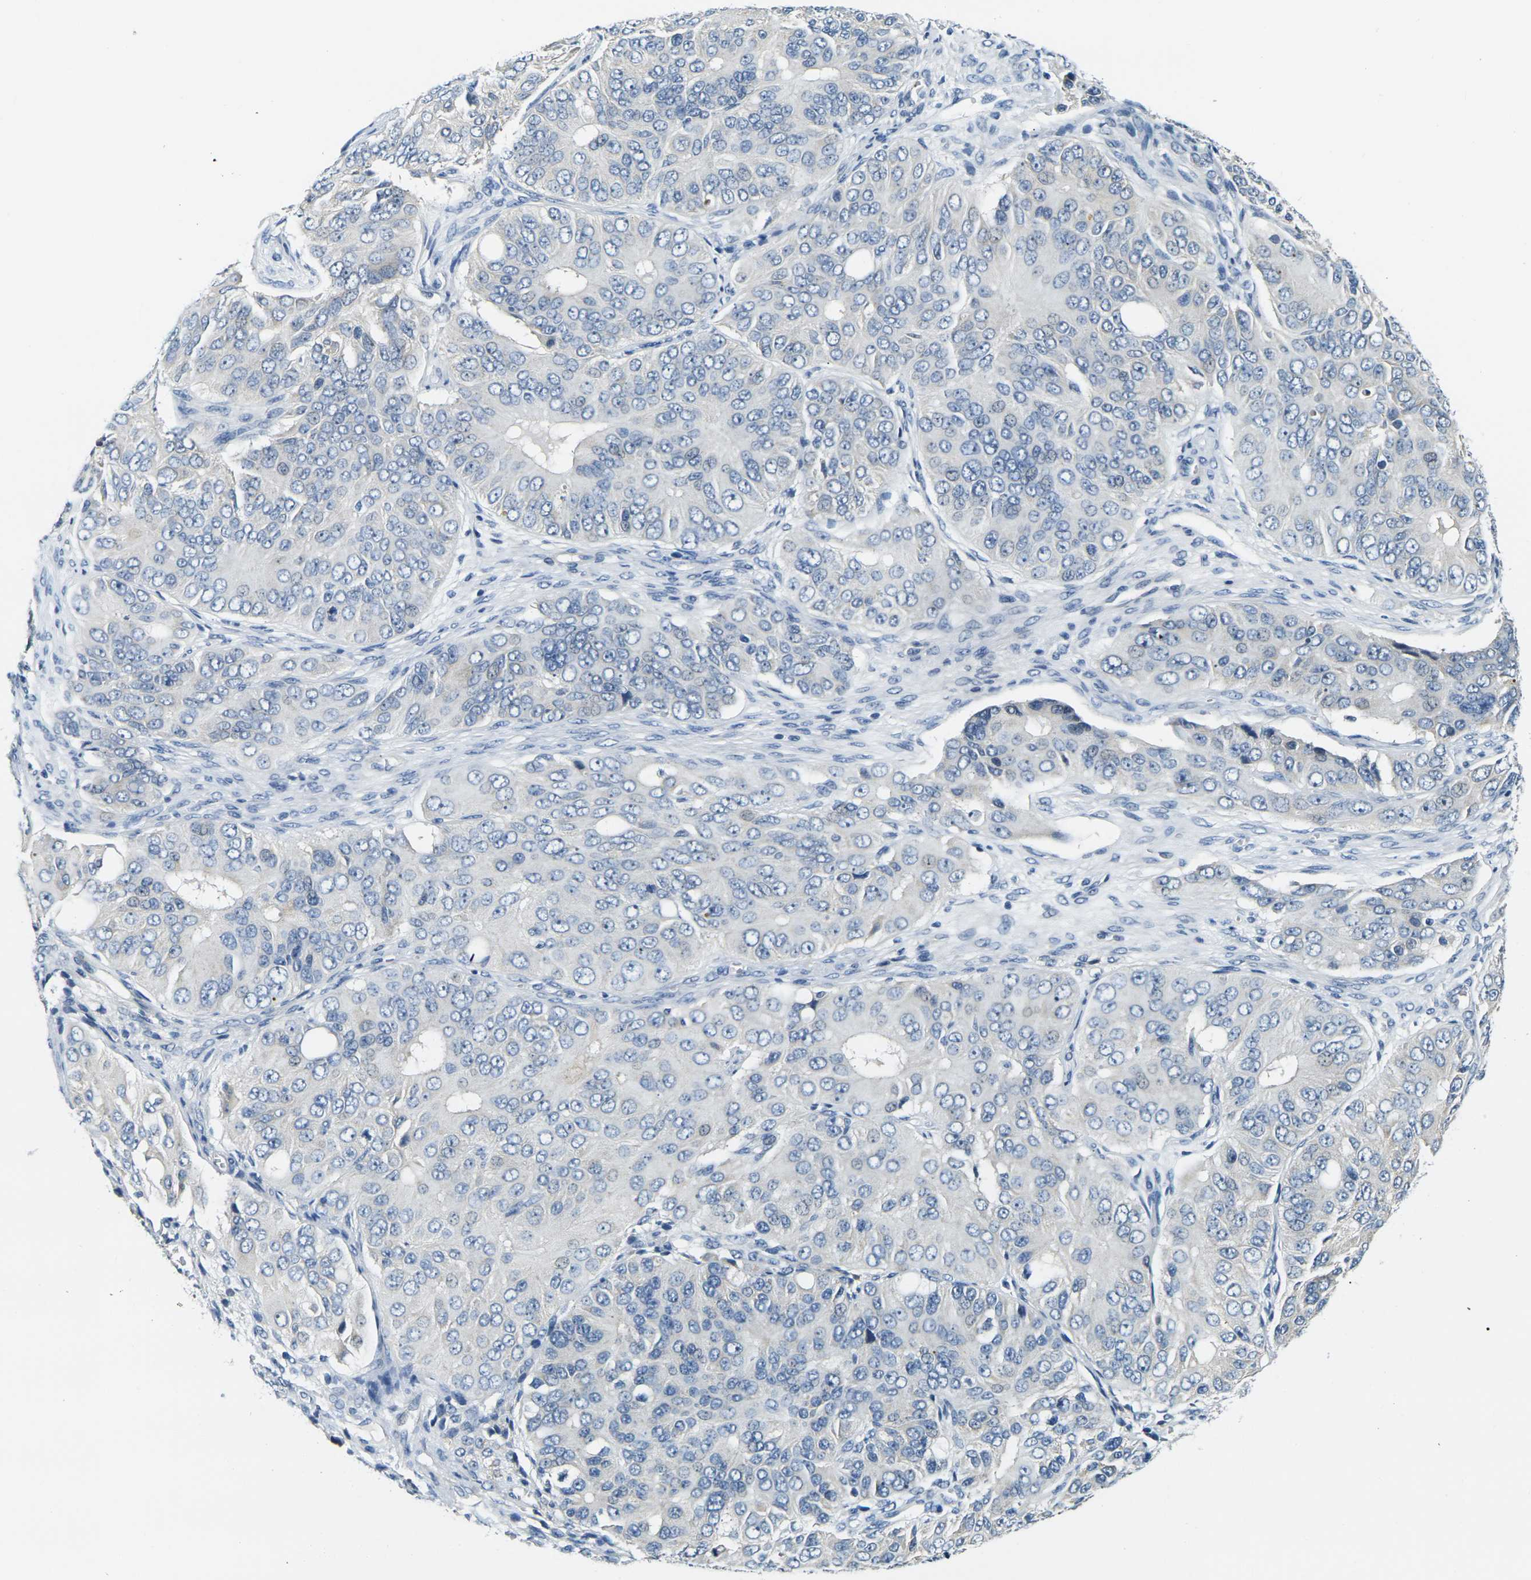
{"staining": {"intensity": "negative", "quantity": "none", "location": "none"}, "tissue": "ovarian cancer", "cell_type": "Tumor cells", "image_type": "cancer", "snomed": [{"axis": "morphology", "description": "Carcinoma, endometroid"}, {"axis": "topography", "description": "Ovary"}], "caption": "Protein analysis of ovarian endometroid carcinoma displays no significant positivity in tumor cells.", "gene": "SHISAL2B", "patient": {"sex": "female", "age": 51}}